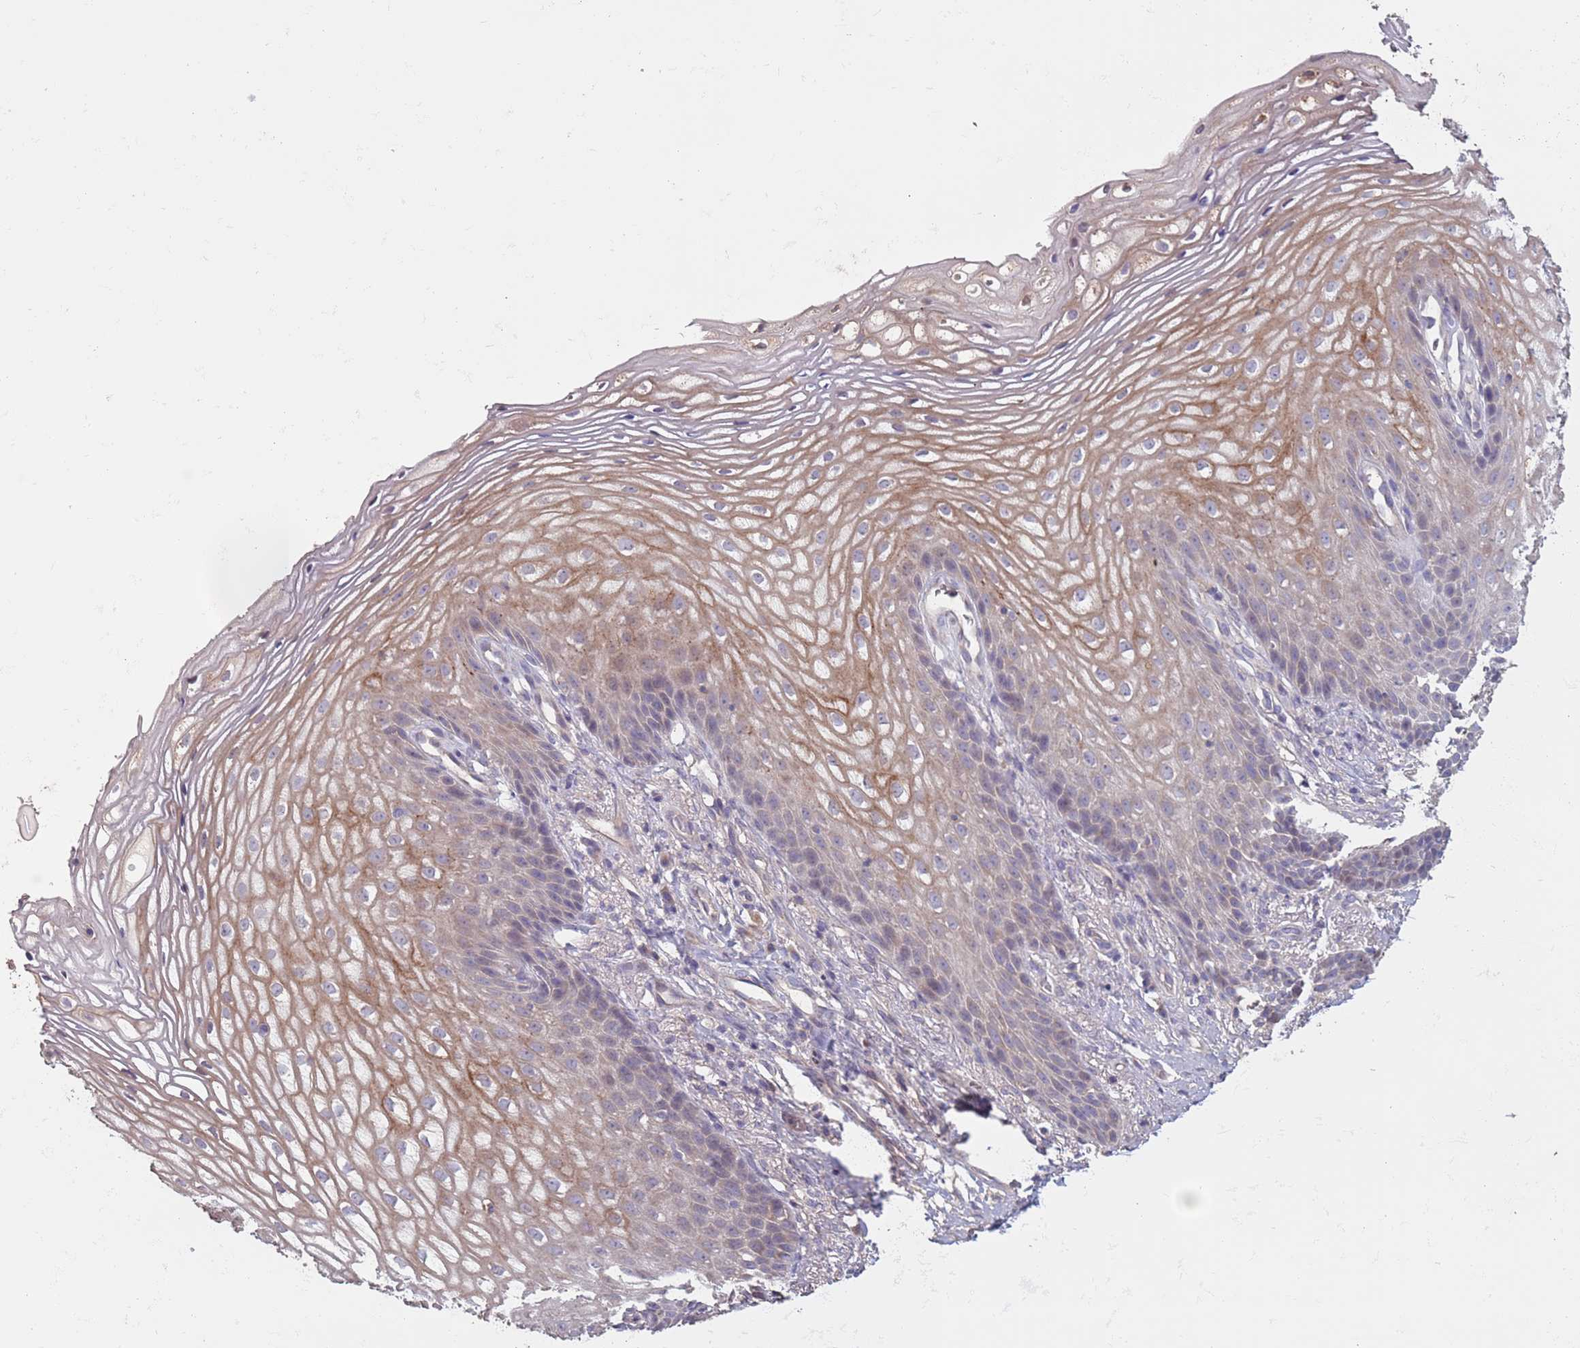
{"staining": {"intensity": "moderate", "quantity": "<25%", "location": "cytoplasmic/membranous"}, "tissue": "vagina", "cell_type": "Squamous epithelial cells", "image_type": "normal", "snomed": [{"axis": "morphology", "description": "Normal tissue, NOS"}, {"axis": "topography", "description": "Vagina"}], "caption": "The immunohistochemical stain highlights moderate cytoplasmic/membranous expression in squamous epithelial cells of normal vagina.", "gene": "MBD3L1", "patient": {"sex": "female", "age": 60}}